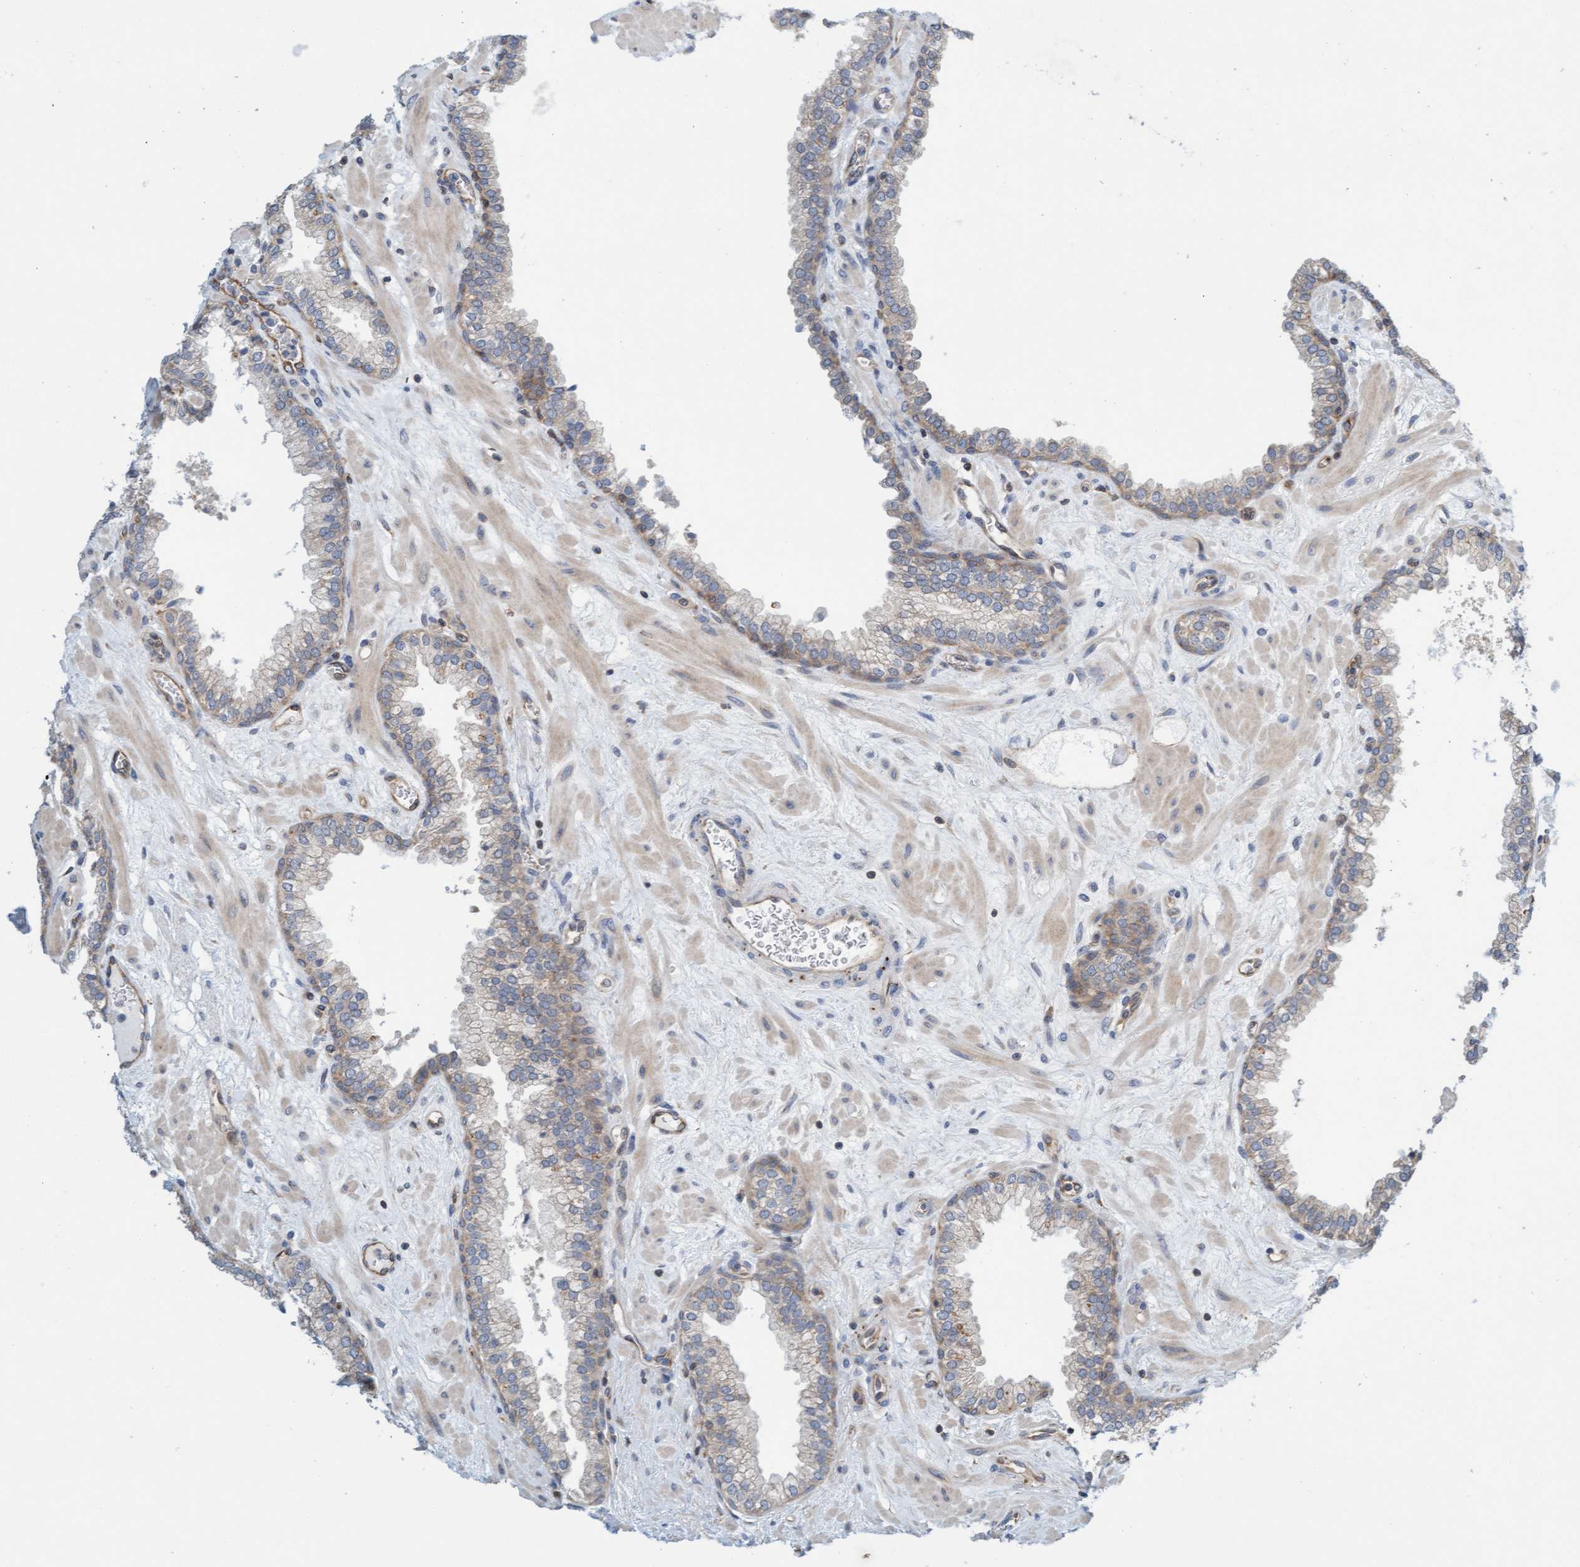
{"staining": {"intensity": "weak", "quantity": ">75%", "location": "cytoplasmic/membranous"}, "tissue": "prostate", "cell_type": "Glandular cells", "image_type": "normal", "snomed": [{"axis": "morphology", "description": "Normal tissue, NOS"}, {"axis": "morphology", "description": "Urothelial carcinoma, Low grade"}, {"axis": "topography", "description": "Urinary bladder"}, {"axis": "topography", "description": "Prostate"}], "caption": "Brown immunohistochemical staining in normal prostate demonstrates weak cytoplasmic/membranous expression in about >75% of glandular cells. The staining was performed using DAB to visualize the protein expression in brown, while the nuclei were stained in blue with hematoxylin (Magnification: 20x).", "gene": "PRKD2", "patient": {"sex": "male", "age": 60}}